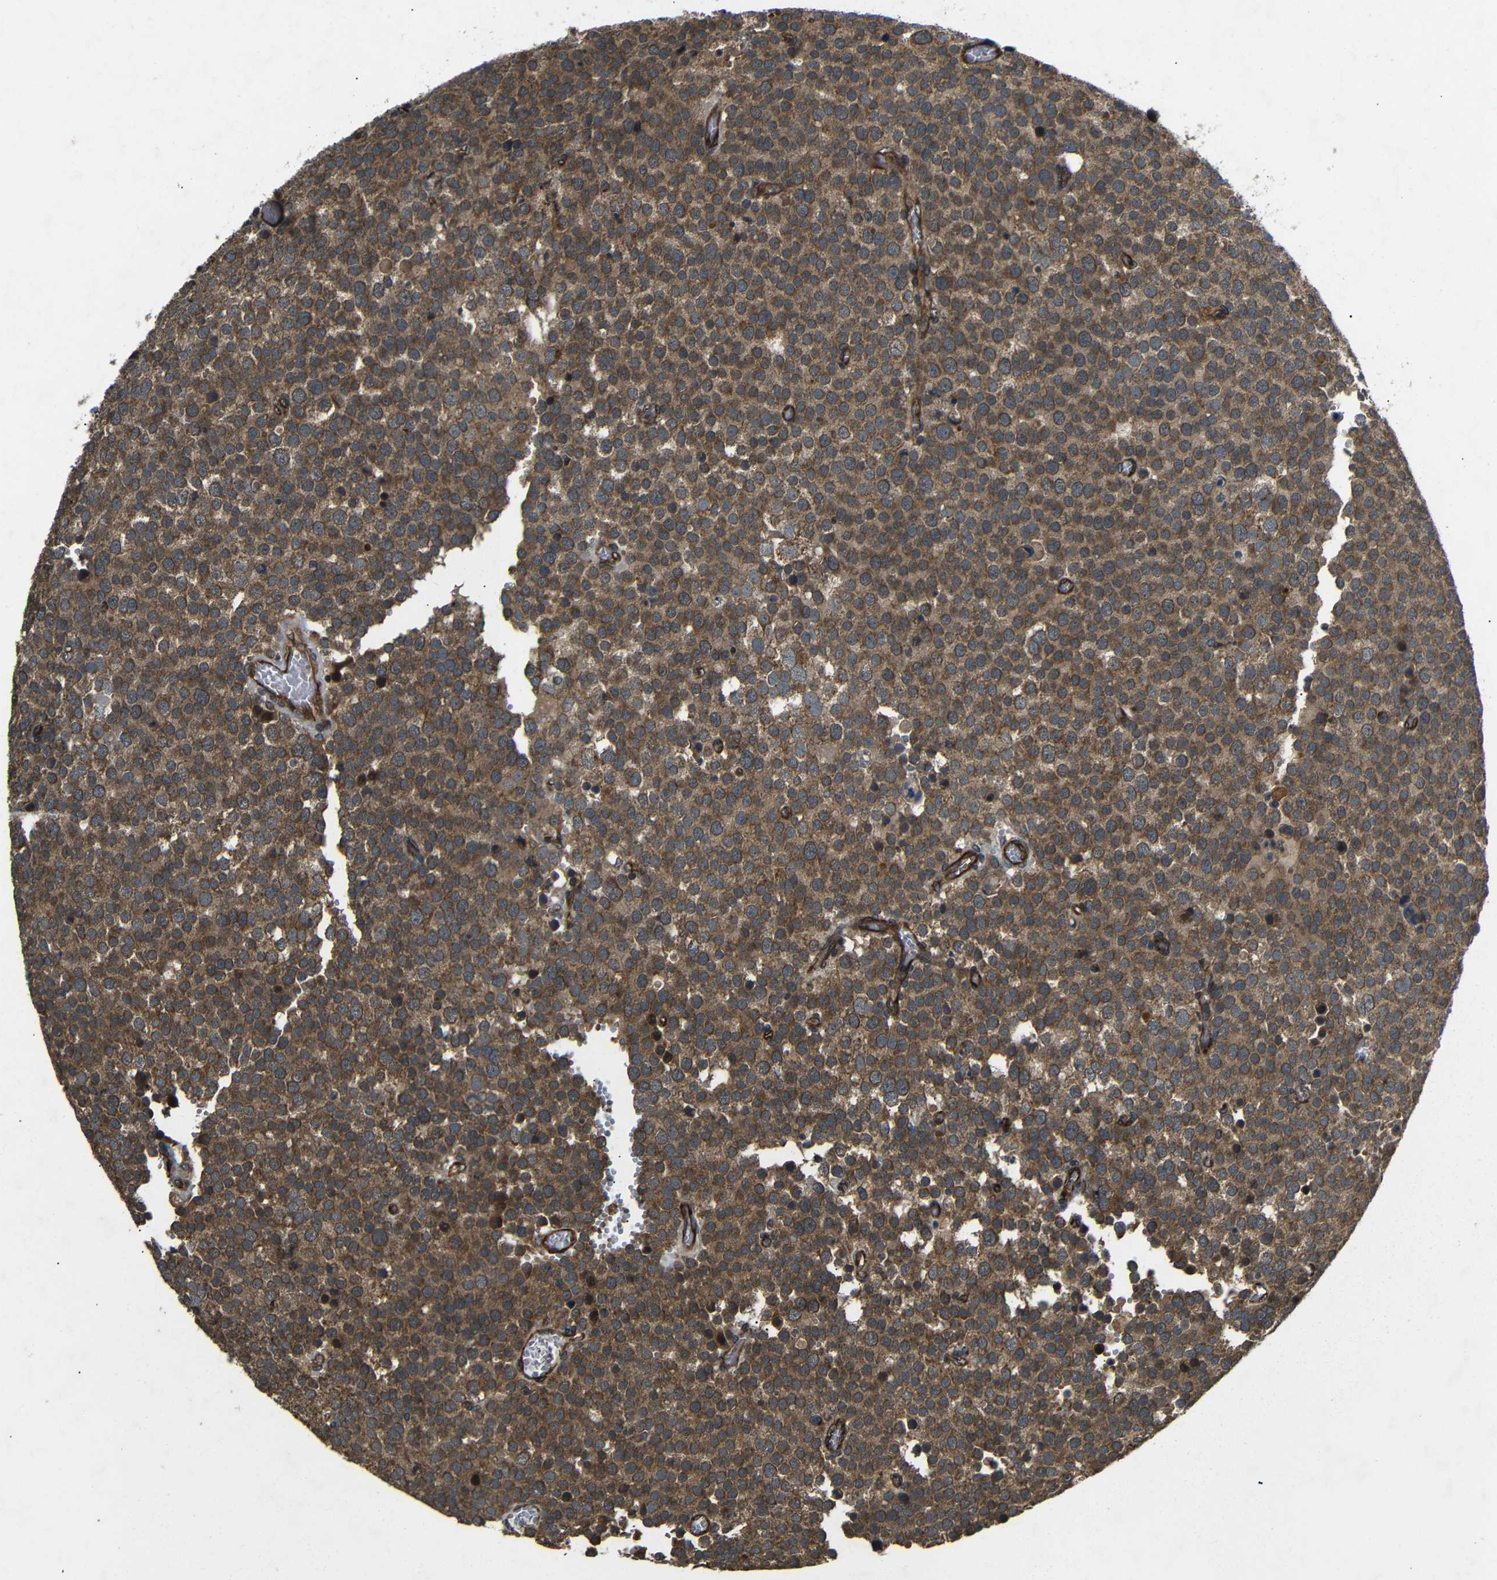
{"staining": {"intensity": "moderate", "quantity": ">75%", "location": "cytoplasmic/membranous"}, "tissue": "testis cancer", "cell_type": "Tumor cells", "image_type": "cancer", "snomed": [{"axis": "morphology", "description": "Normal tissue, NOS"}, {"axis": "morphology", "description": "Seminoma, NOS"}, {"axis": "topography", "description": "Testis"}], "caption": "Testis seminoma stained with immunohistochemistry reveals moderate cytoplasmic/membranous staining in approximately >75% of tumor cells.", "gene": "TRPC1", "patient": {"sex": "male", "age": 71}}